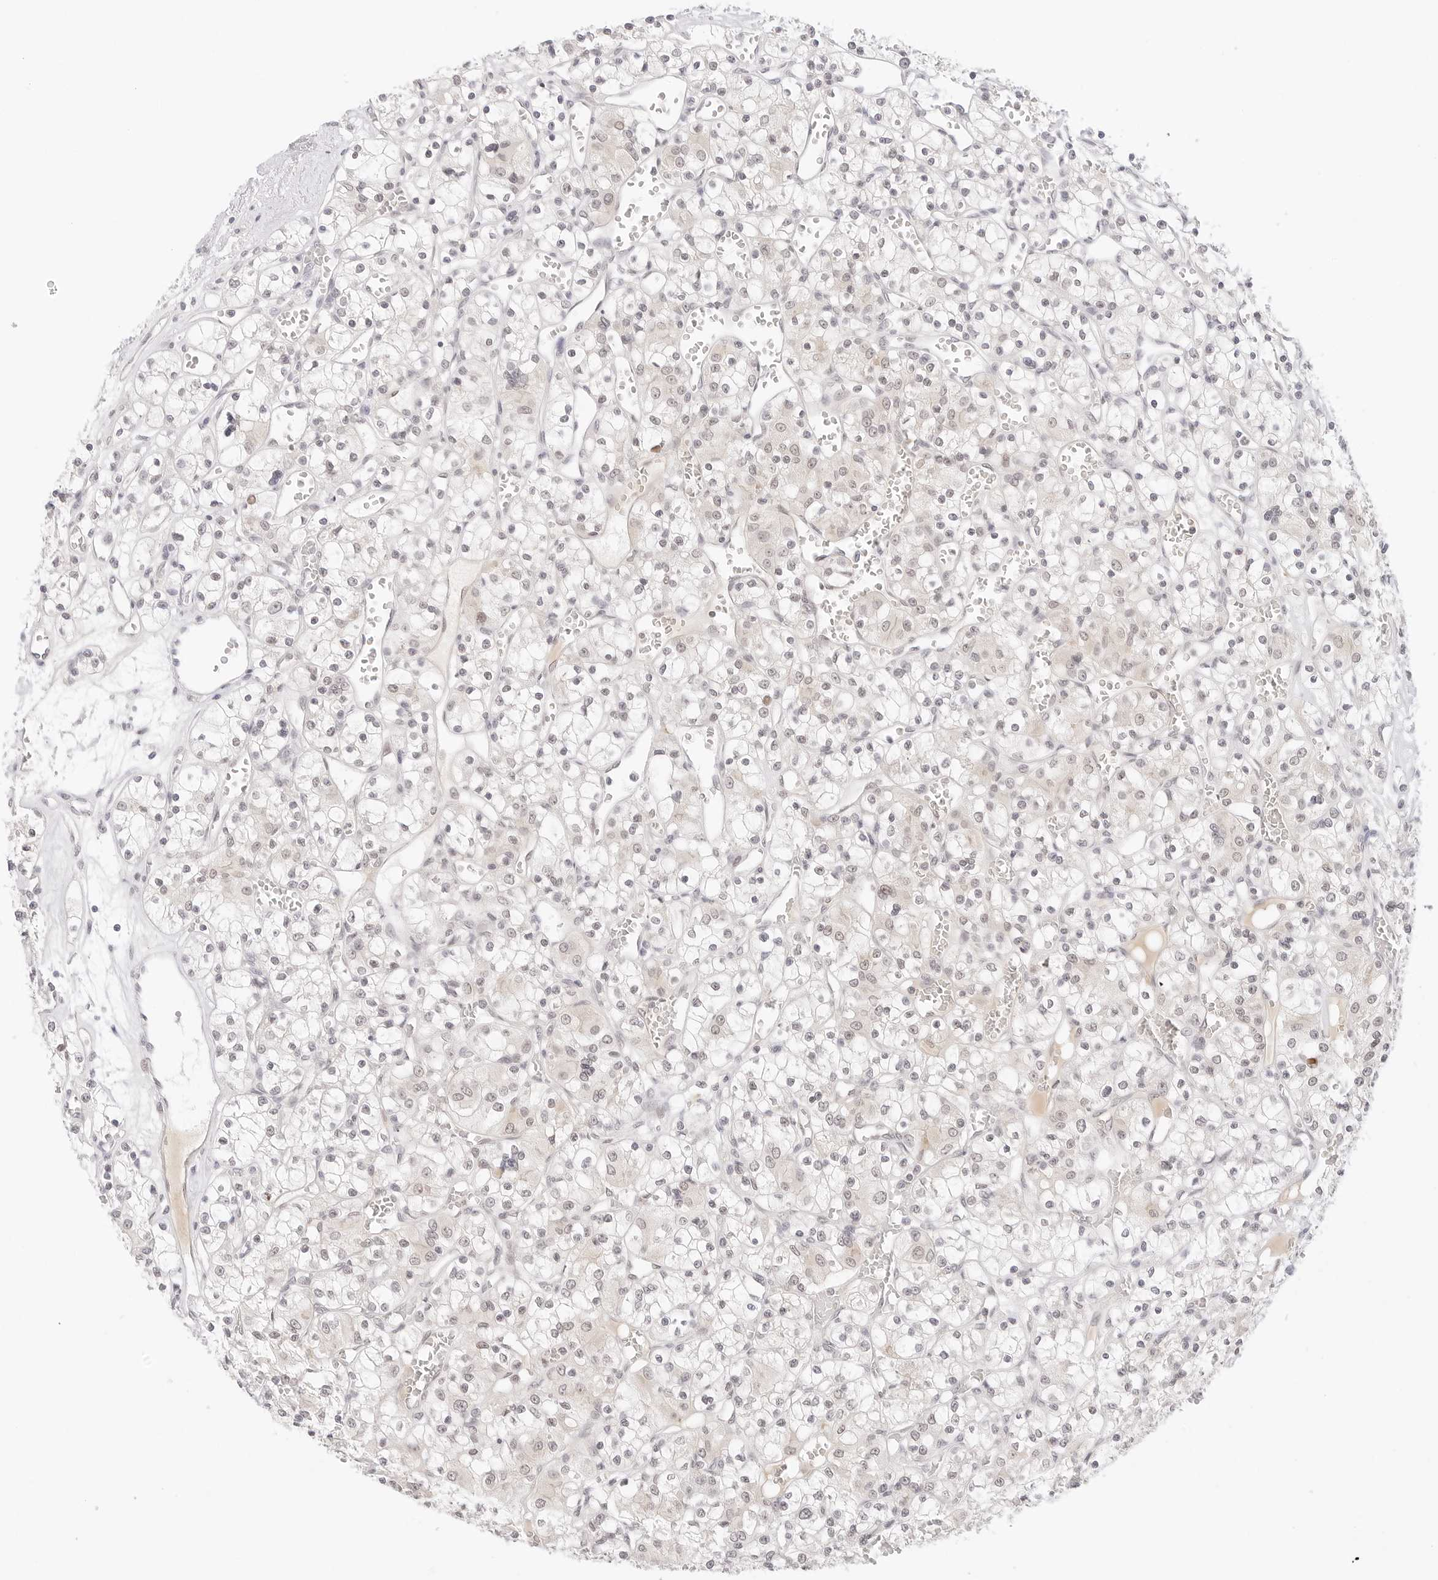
{"staining": {"intensity": "weak", "quantity": "25%-75%", "location": "nuclear"}, "tissue": "renal cancer", "cell_type": "Tumor cells", "image_type": "cancer", "snomed": [{"axis": "morphology", "description": "Adenocarcinoma, NOS"}, {"axis": "topography", "description": "Kidney"}], "caption": "IHC of human adenocarcinoma (renal) demonstrates low levels of weak nuclear staining in approximately 25%-75% of tumor cells.", "gene": "XKR4", "patient": {"sex": "female", "age": 59}}